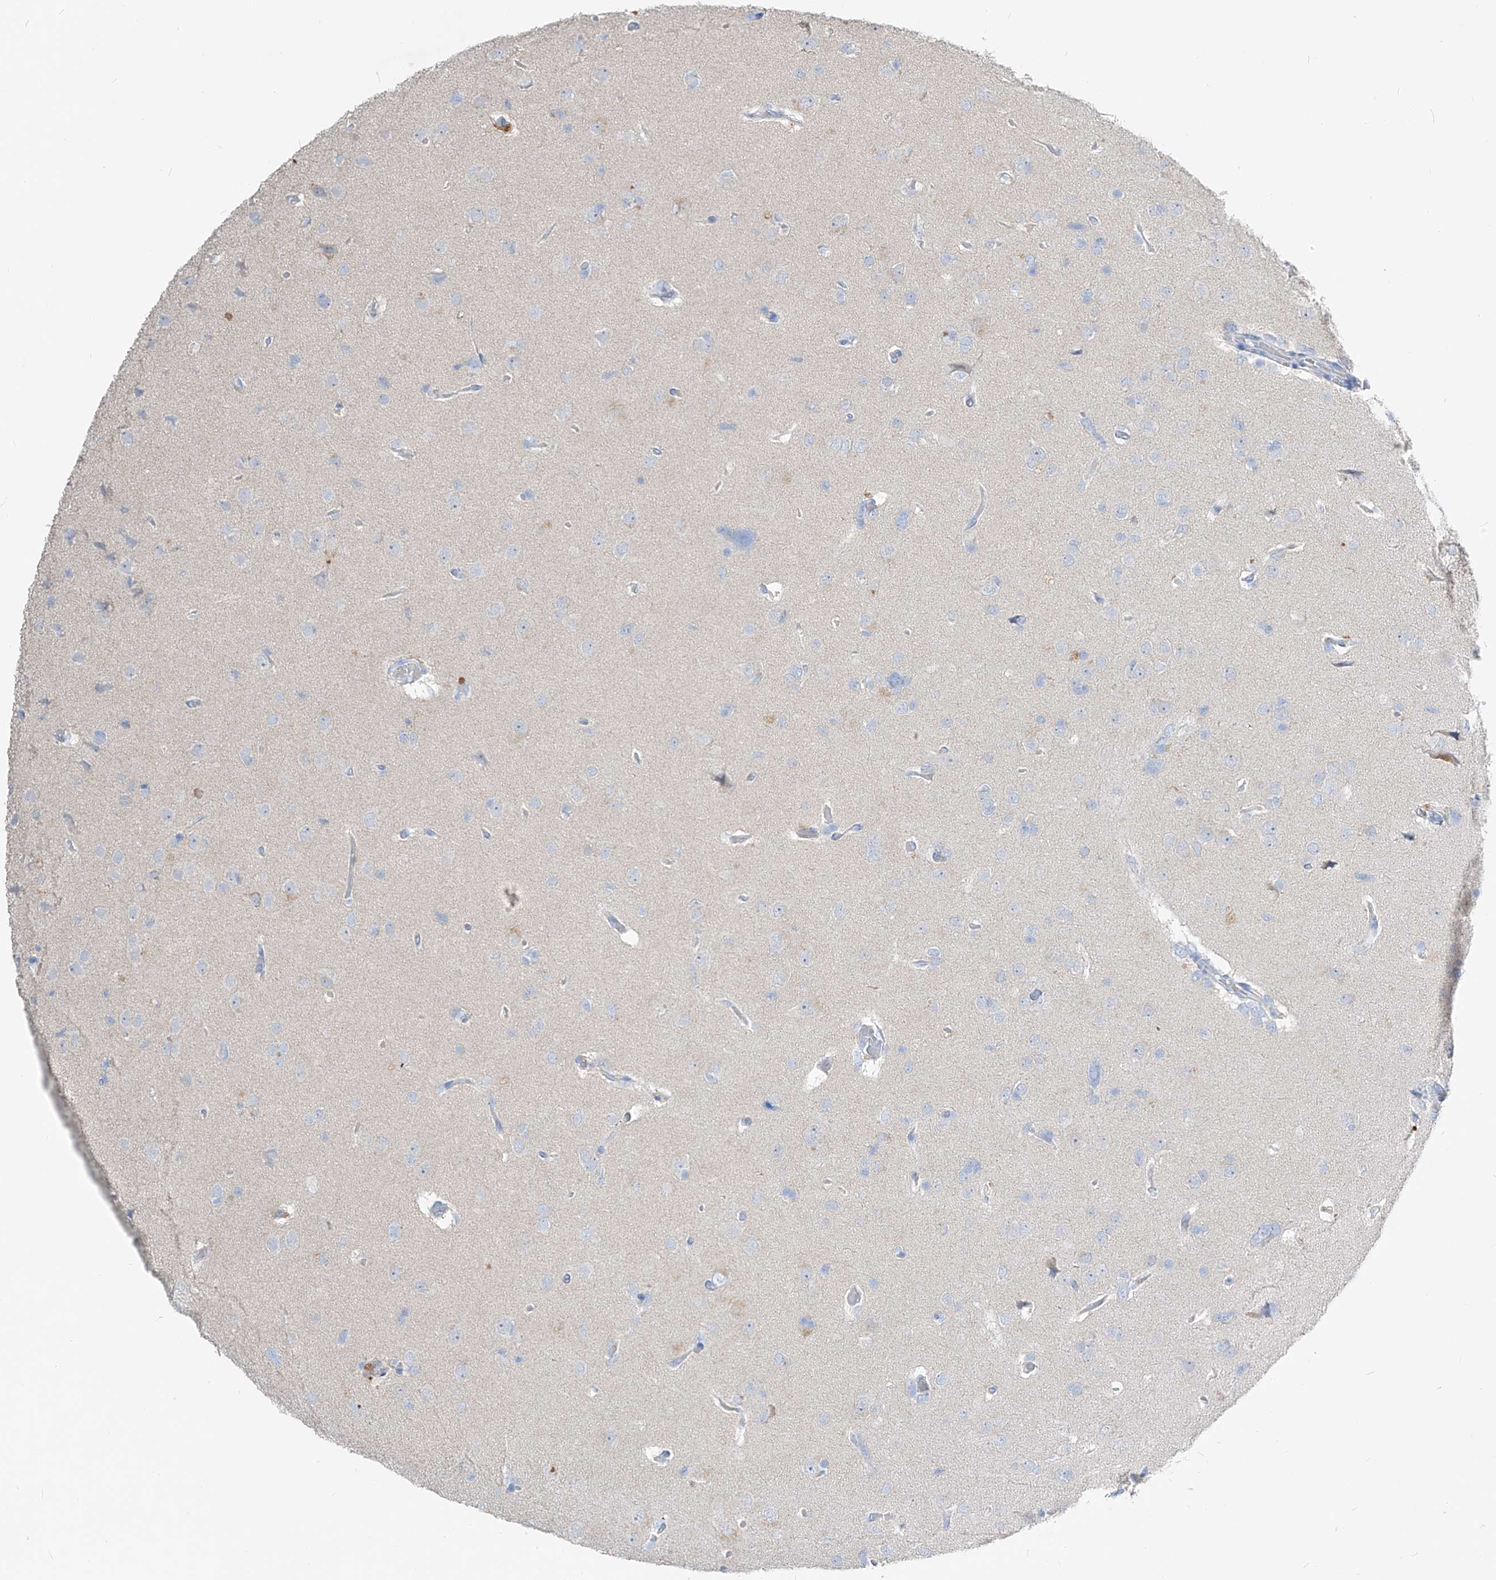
{"staining": {"intensity": "negative", "quantity": "none", "location": "none"}, "tissue": "glioma", "cell_type": "Tumor cells", "image_type": "cancer", "snomed": [{"axis": "morphology", "description": "Glioma, malignant, High grade"}, {"axis": "topography", "description": "Brain"}], "caption": "A micrograph of malignant high-grade glioma stained for a protein displays no brown staining in tumor cells.", "gene": "FRS3", "patient": {"sex": "female", "age": 59}}